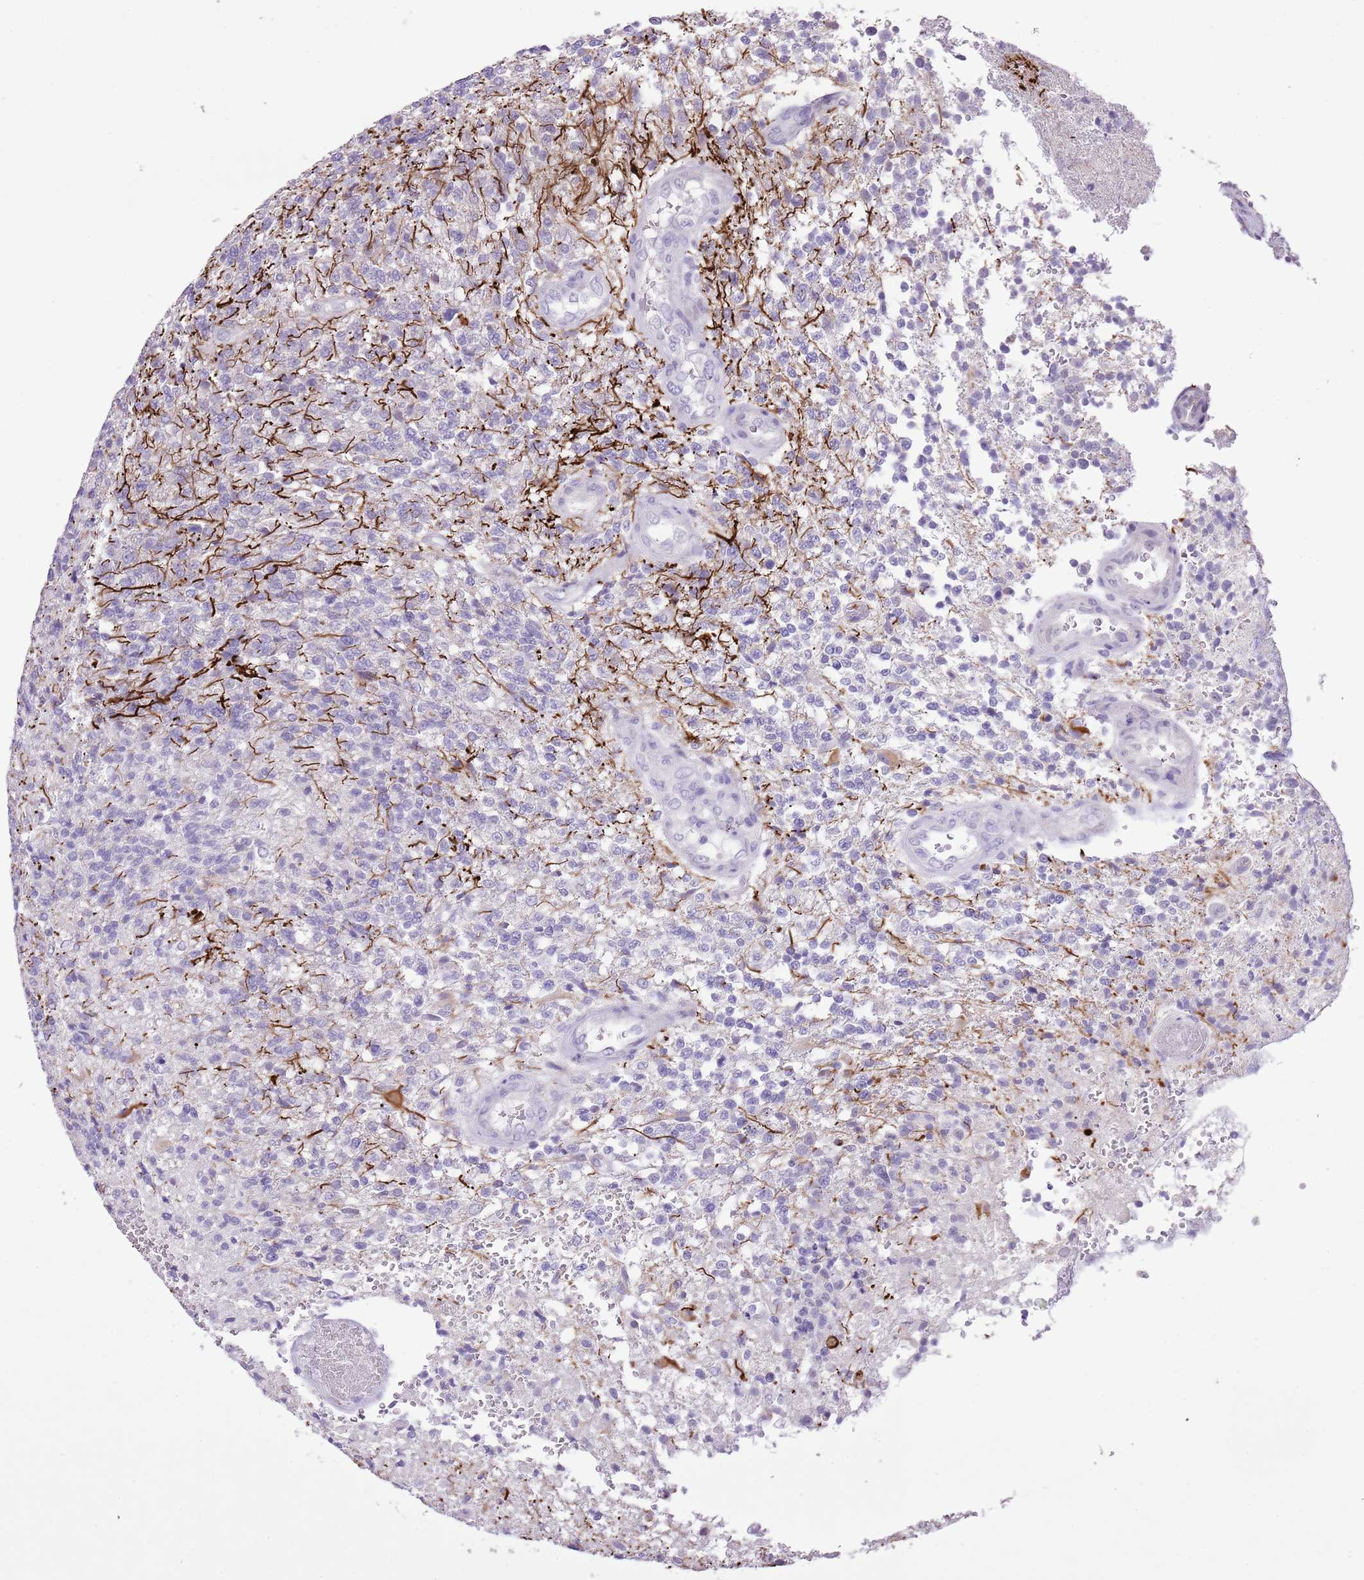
{"staining": {"intensity": "negative", "quantity": "none", "location": "none"}, "tissue": "glioma", "cell_type": "Tumor cells", "image_type": "cancer", "snomed": [{"axis": "morphology", "description": "Glioma, malignant, High grade"}, {"axis": "topography", "description": "Brain"}], "caption": "Tumor cells are negative for protein expression in human glioma.", "gene": "XPO7", "patient": {"sex": "male", "age": 56}}